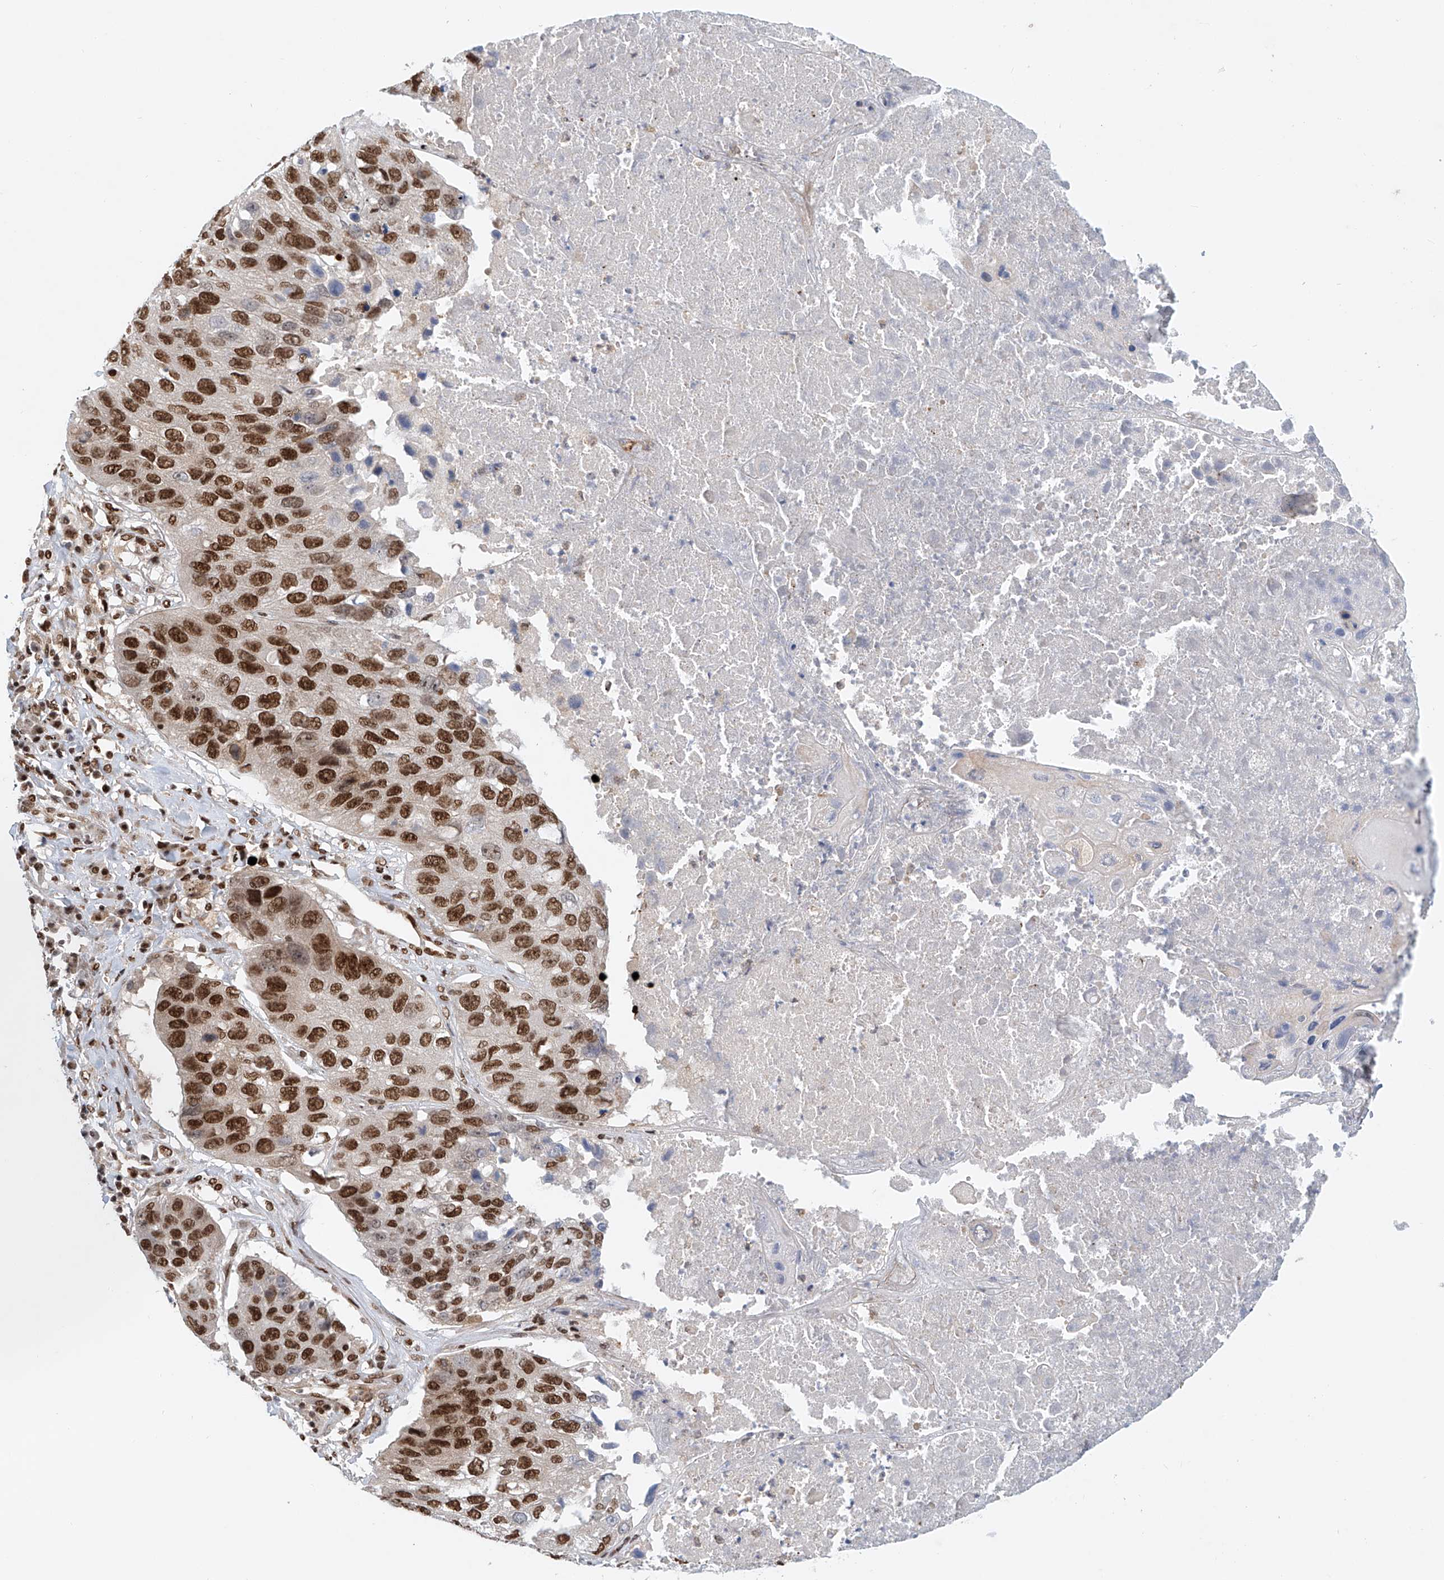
{"staining": {"intensity": "strong", "quantity": ">75%", "location": "nuclear"}, "tissue": "lung cancer", "cell_type": "Tumor cells", "image_type": "cancer", "snomed": [{"axis": "morphology", "description": "Squamous cell carcinoma, NOS"}, {"axis": "topography", "description": "Lung"}], "caption": "Human squamous cell carcinoma (lung) stained for a protein (brown) demonstrates strong nuclear positive positivity in approximately >75% of tumor cells.", "gene": "ZNF470", "patient": {"sex": "male", "age": 61}}